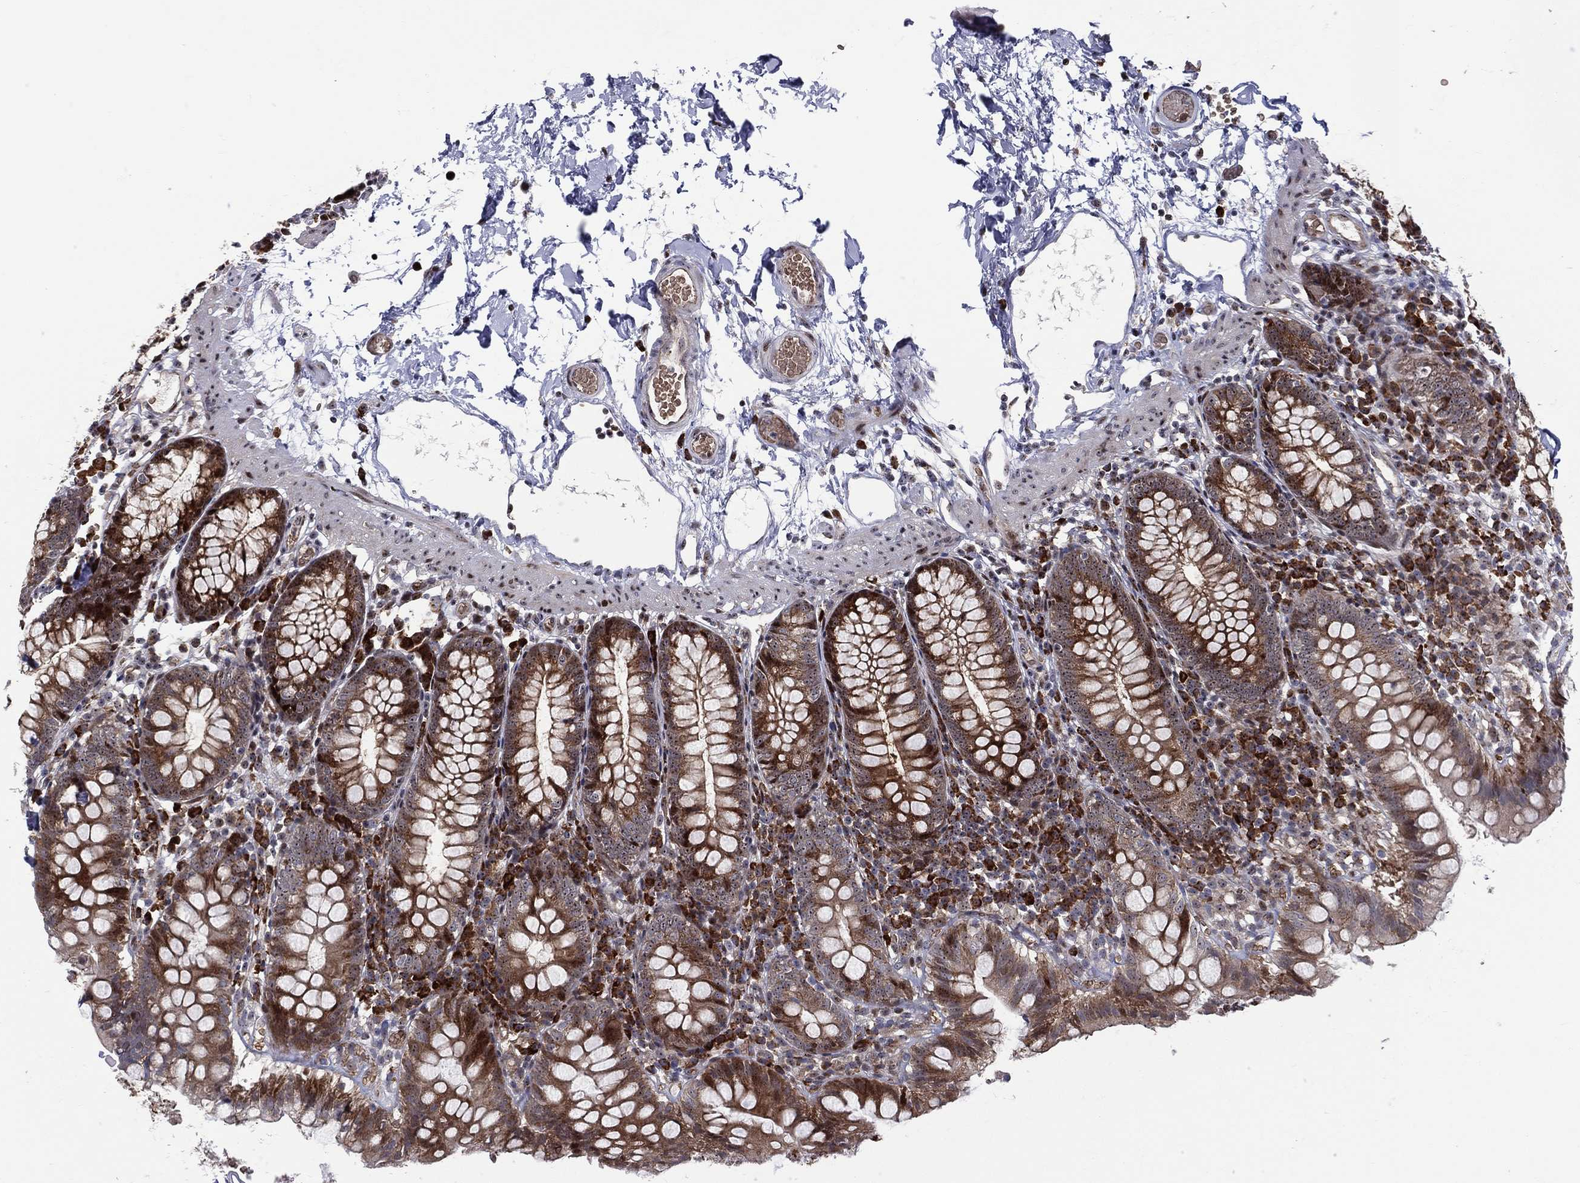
{"staining": {"intensity": "strong", "quantity": "25%-75%", "location": "cytoplasmic/membranous"}, "tissue": "small intestine", "cell_type": "Glandular cells", "image_type": "normal", "snomed": [{"axis": "morphology", "description": "Normal tissue, NOS"}, {"axis": "topography", "description": "Small intestine"}], "caption": "Immunohistochemistry (IHC) of normal small intestine shows high levels of strong cytoplasmic/membranous staining in approximately 25%-75% of glandular cells.", "gene": "VHL", "patient": {"sex": "female", "age": 90}}